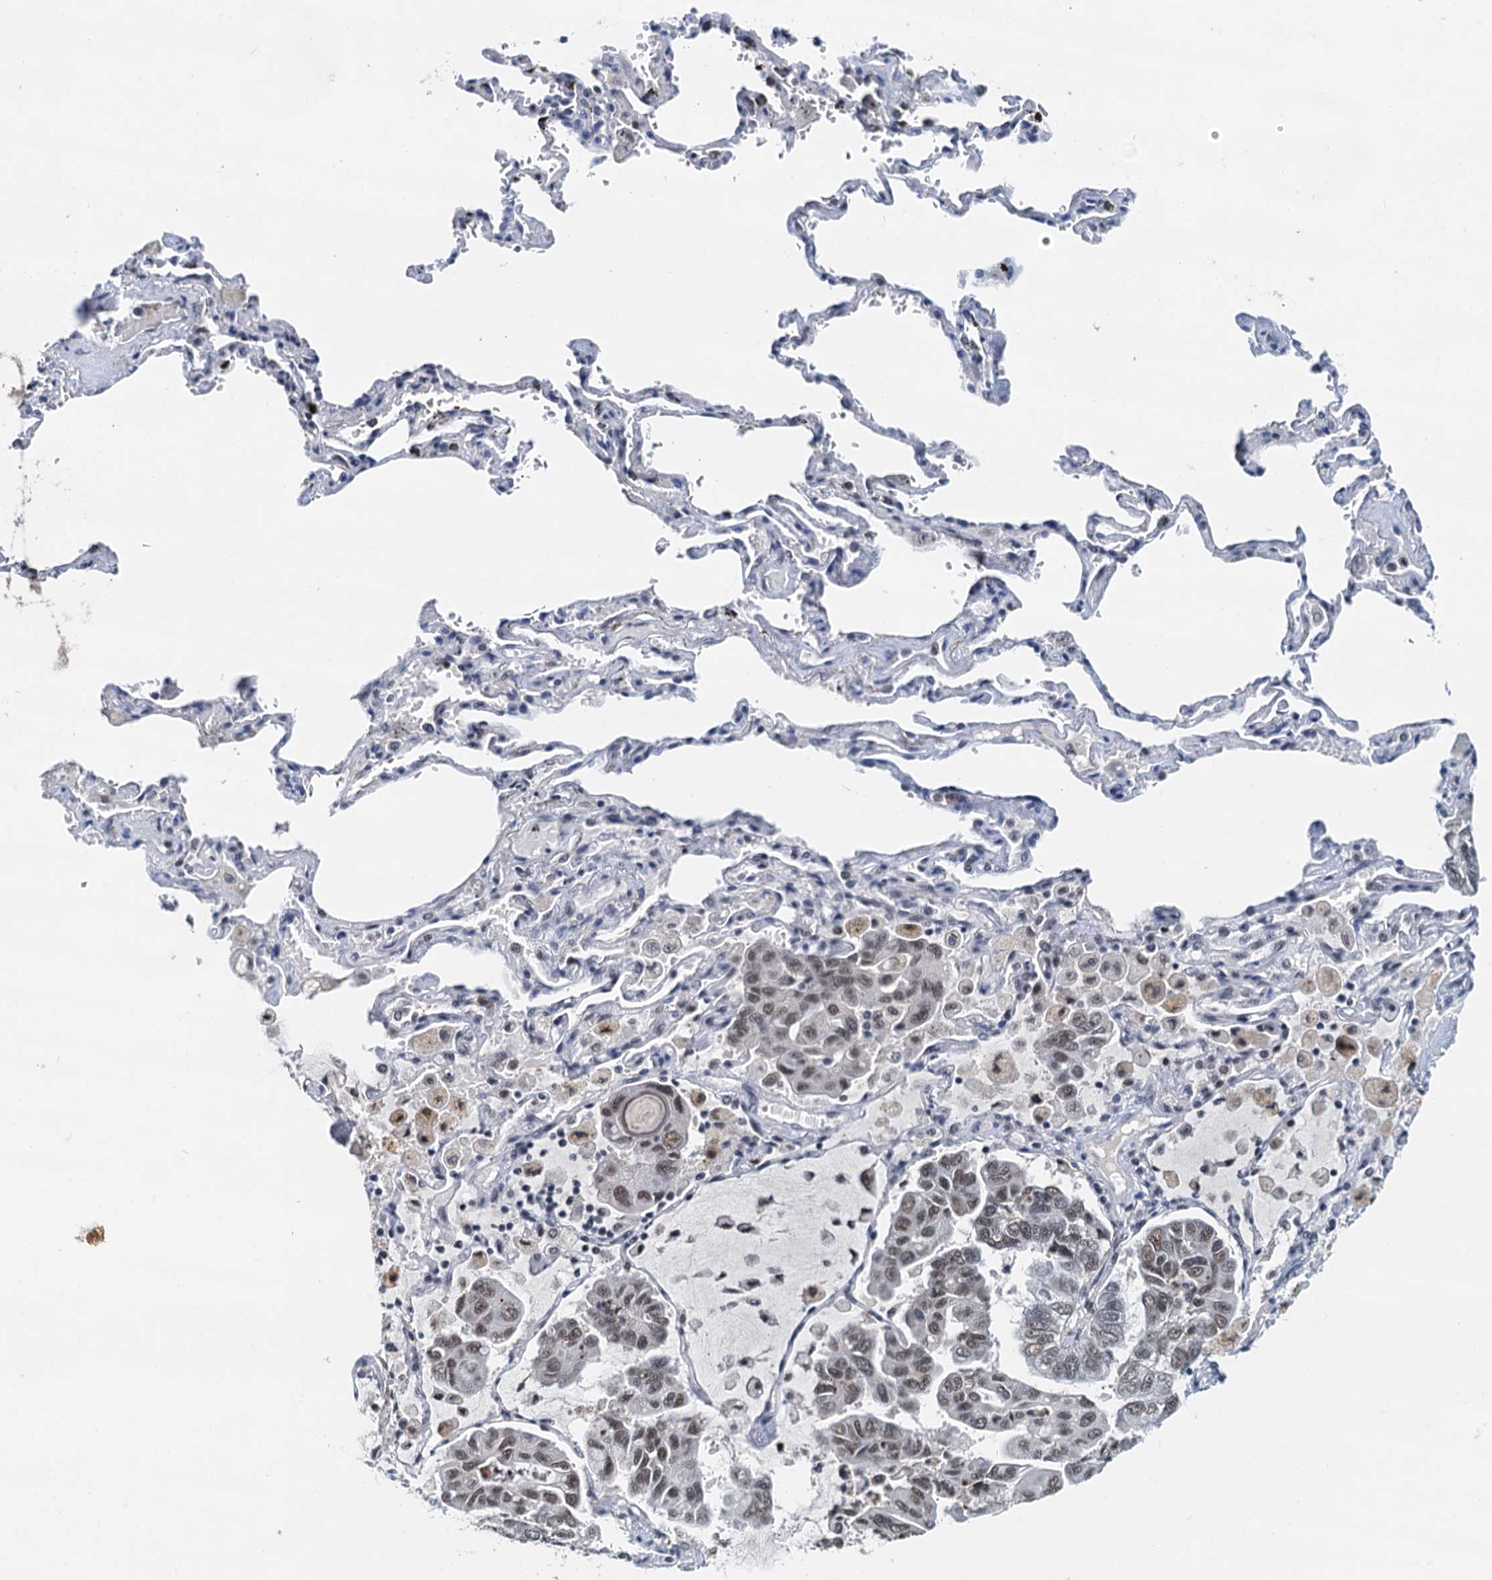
{"staining": {"intensity": "weak", "quantity": ">75%", "location": "nuclear"}, "tissue": "lung cancer", "cell_type": "Tumor cells", "image_type": "cancer", "snomed": [{"axis": "morphology", "description": "Adenocarcinoma, NOS"}, {"axis": "topography", "description": "Lung"}], "caption": "Immunohistochemistry (IHC) (DAB) staining of human lung cancer (adenocarcinoma) exhibits weak nuclear protein expression in approximately >75% of tumor cells.", "gene": "SNRPD1", "patient": {"sex": "male", "age": 64}}